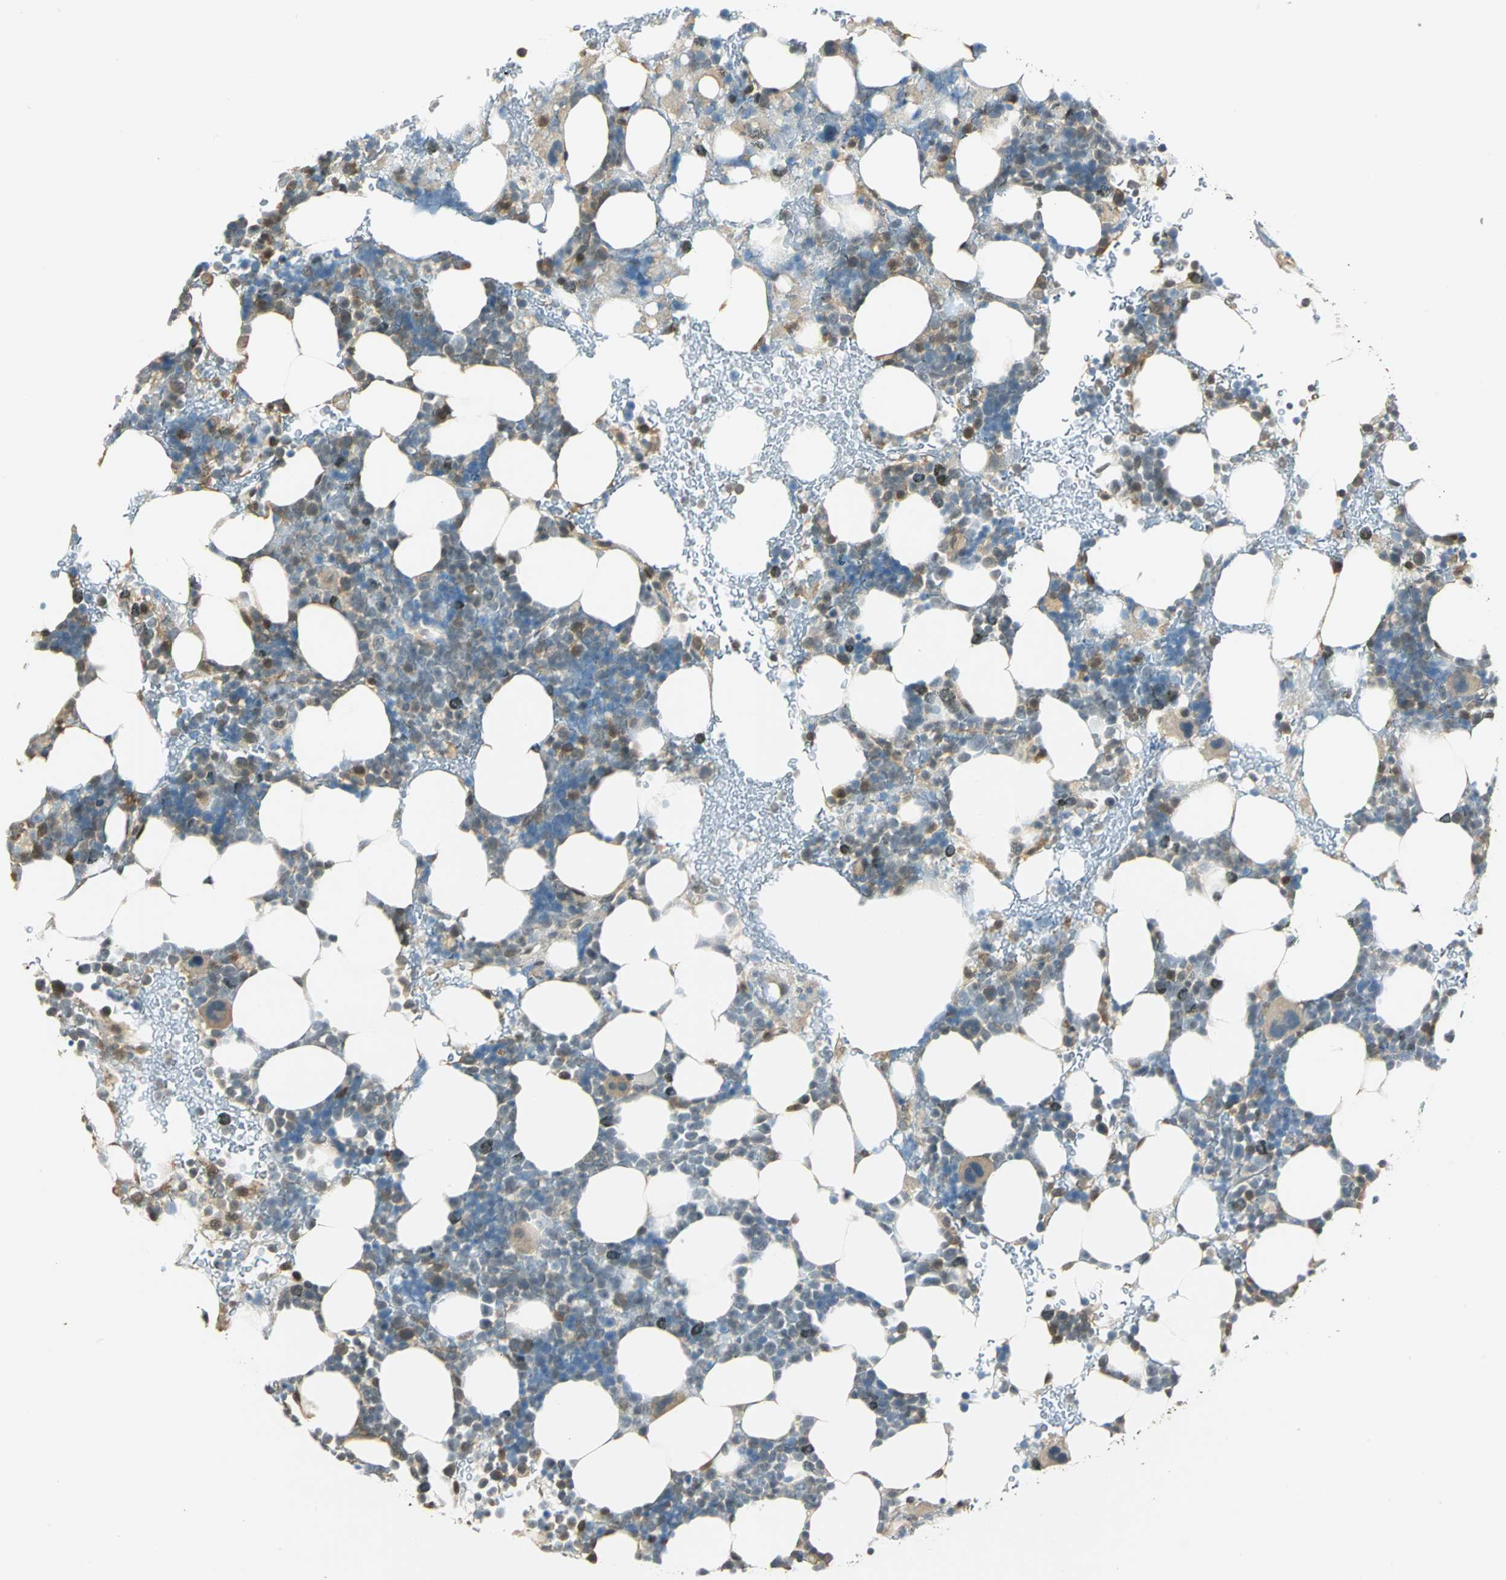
{"staining": {"intensity": "moderate", "quantity": "25%-75%", "location": "cytoplasmic/membranous,nuclear"}, "tissue": "bone marrow", "cell_type": "Hematopoietic cells", "image_type": "normal", "snomed": [{"axis": "morphology", "description": "Normal tissue, NOS"}, {"axis": "topography", "description": "Bone marrow"}], "caption": "Immunohistochemical staining of normal bone marrow shows 25%-75% levels of moderate cytoplasmic/membranous,nuclear protein positivity in about 25%-75% of hematopoietic cells.", "gene": "PARK7", "patient": {"sex": "male", "age": 17}}